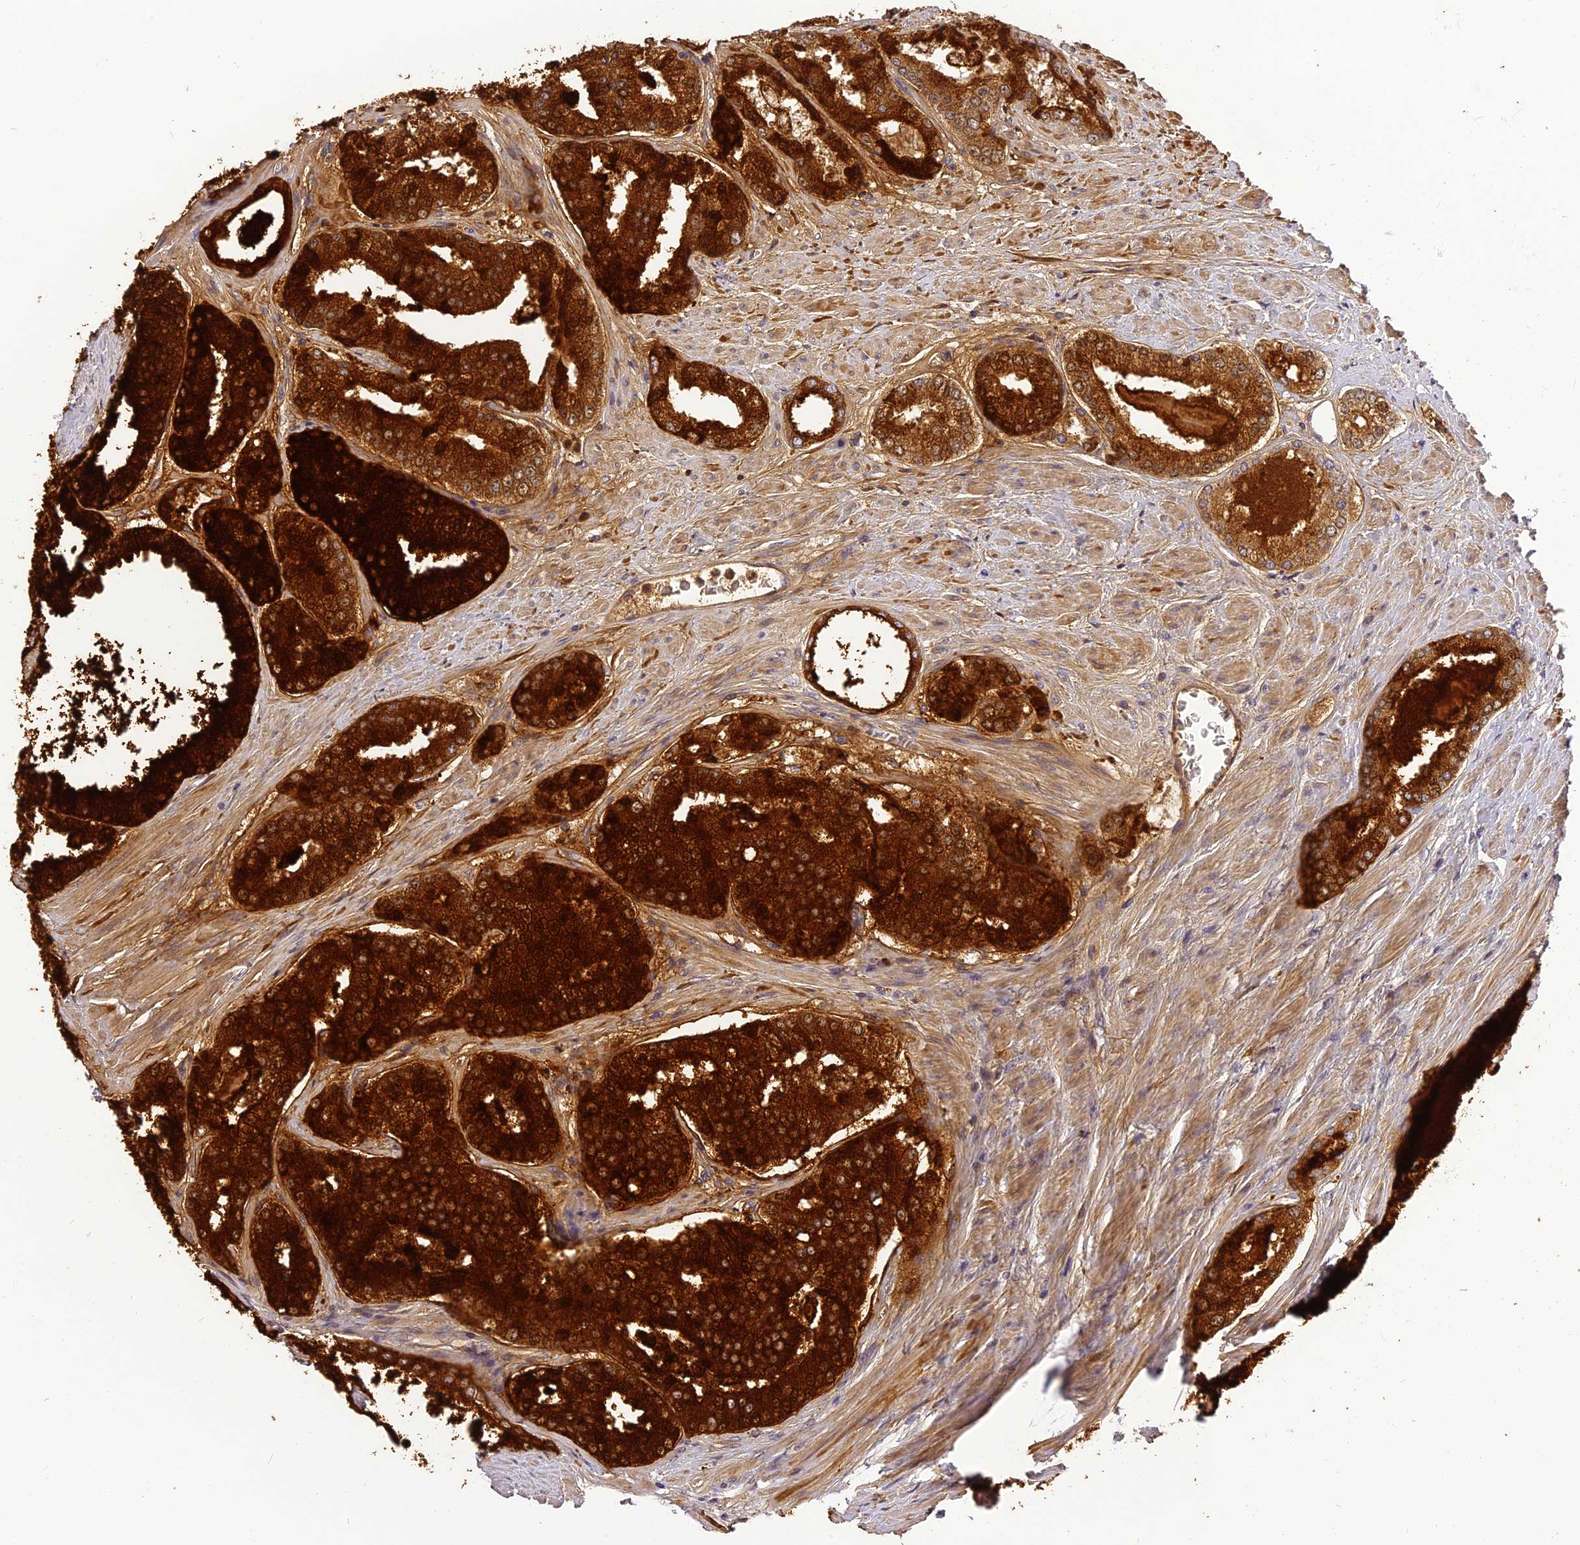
{"staining": {"intensity": "strong", "quantity": ">75%", "location": "cytoplasmic/membranous"}, "tissue": "prostate cancer", "cell_type": "Tumor cells", "image_type": "cancer", "snomed": [{"axis": "morphology", "description": "Adenocarcinoma, Low grade"}, {"axis": "topography", "description": "Prostate"}], "caption": "IHC (DAB (3,3'-diaminobenzidine)) staining of prostate cancer (adenocarcinoma (low-grade)) shows strong cytoplasmic/membranous protein expression in approximately >75% of tumor cells. (IHC, brightfield microscopy, high magnification).", "gene": "FNIP2", "patient": {"sex": "male", "age": 68}}